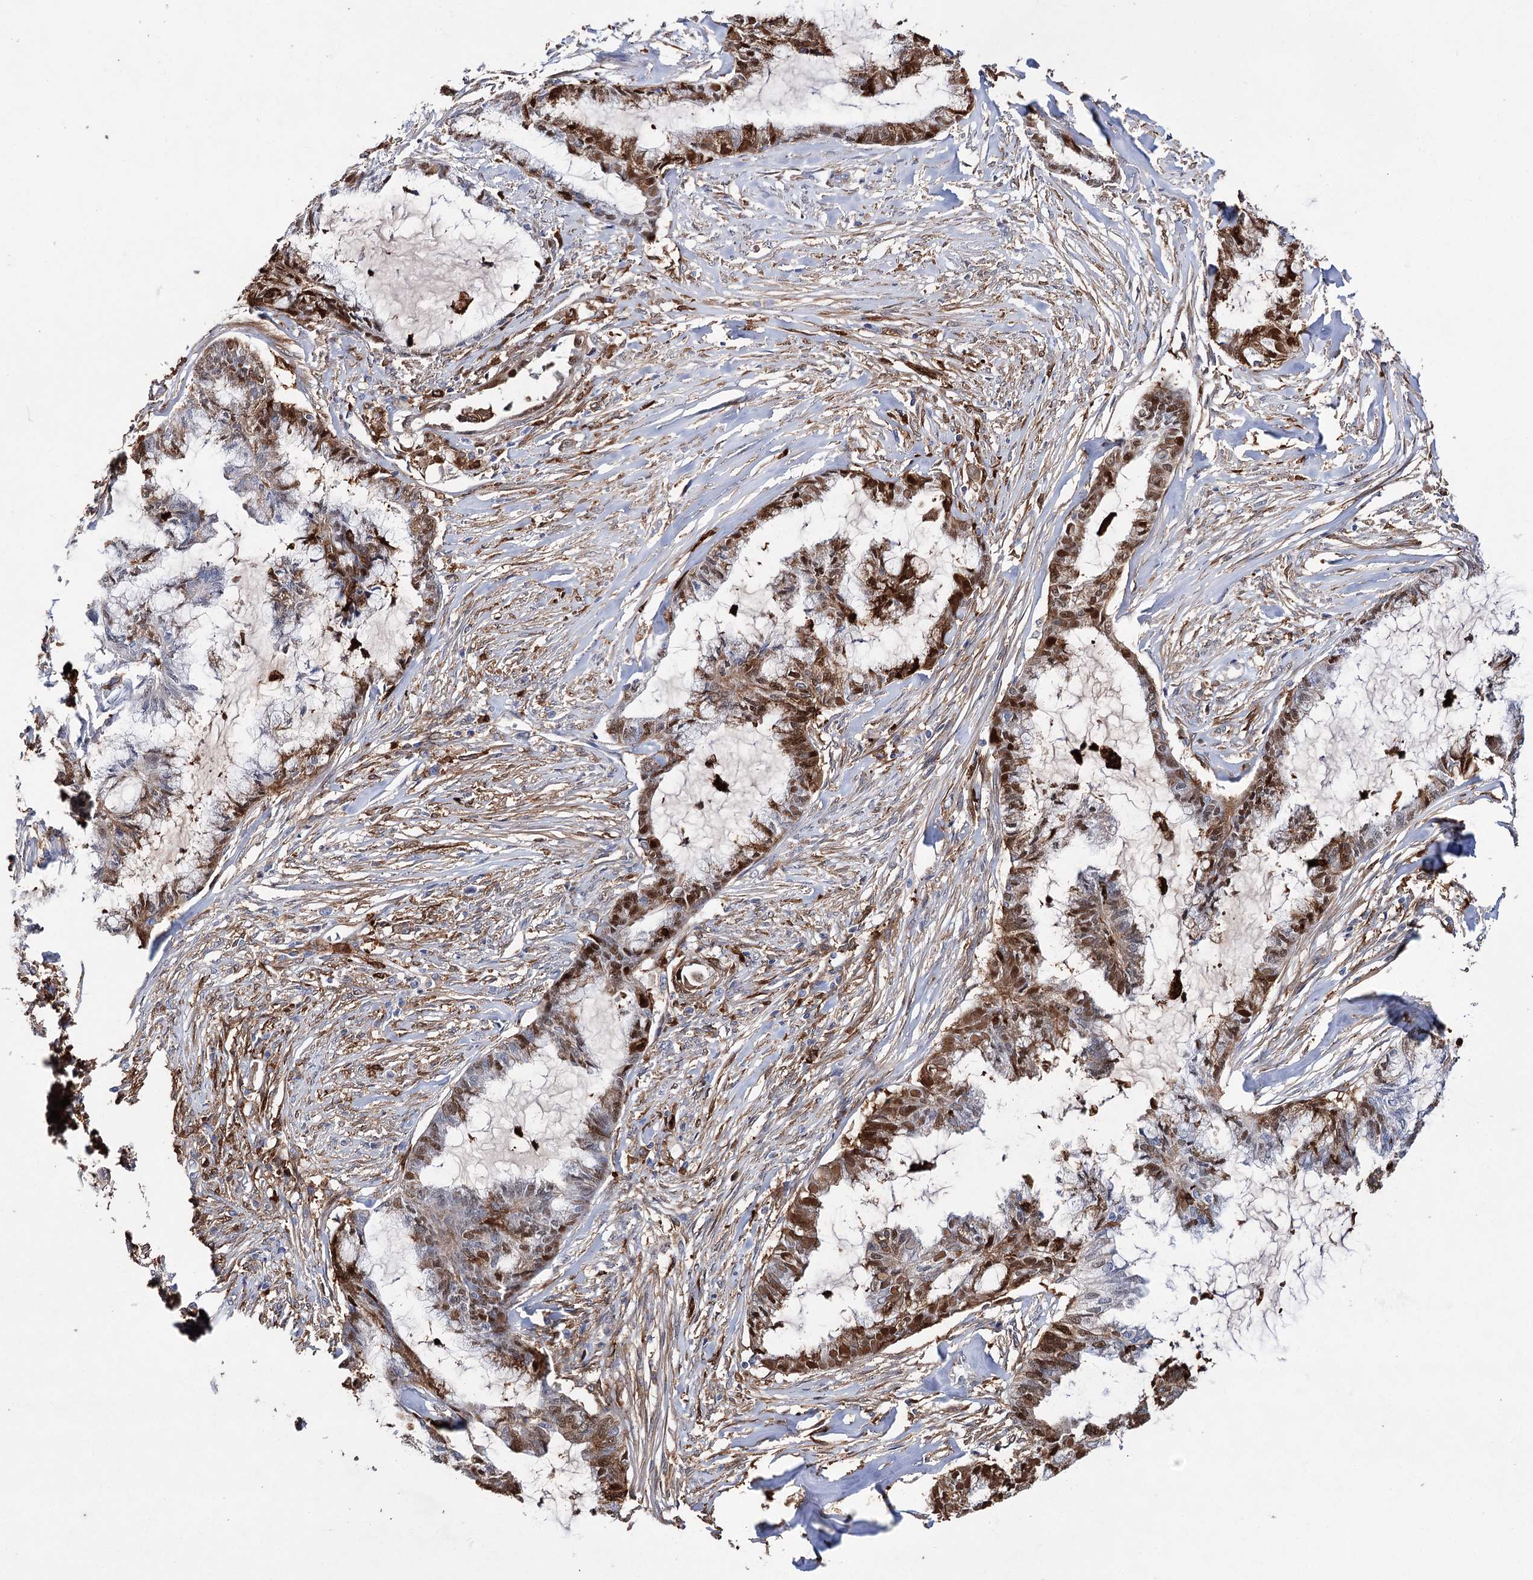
{"staining": {"intensity": "strong", "quantity": "25%-75%", "location": "cytoplasmic/membranous,nuclear"}, "tissue": "endometrial cancer", "cell_type": "Tumor cells", "image_type": "cancer", "snomed": [{"axis": "morphology", "description": "Adenocarcinoma, NOS"}, {"axis": "topography", "description": "Endometrium"}], "caption": "Adenocarcinoma (endometrial) stained for a protein (brown) displays strong cytoplasmic/membranous and nuclear positive positivity in approximately 25%-75% of tumor cells.", "gene": "CFAP46", "patient": {"sex": "female", "age": 86}}